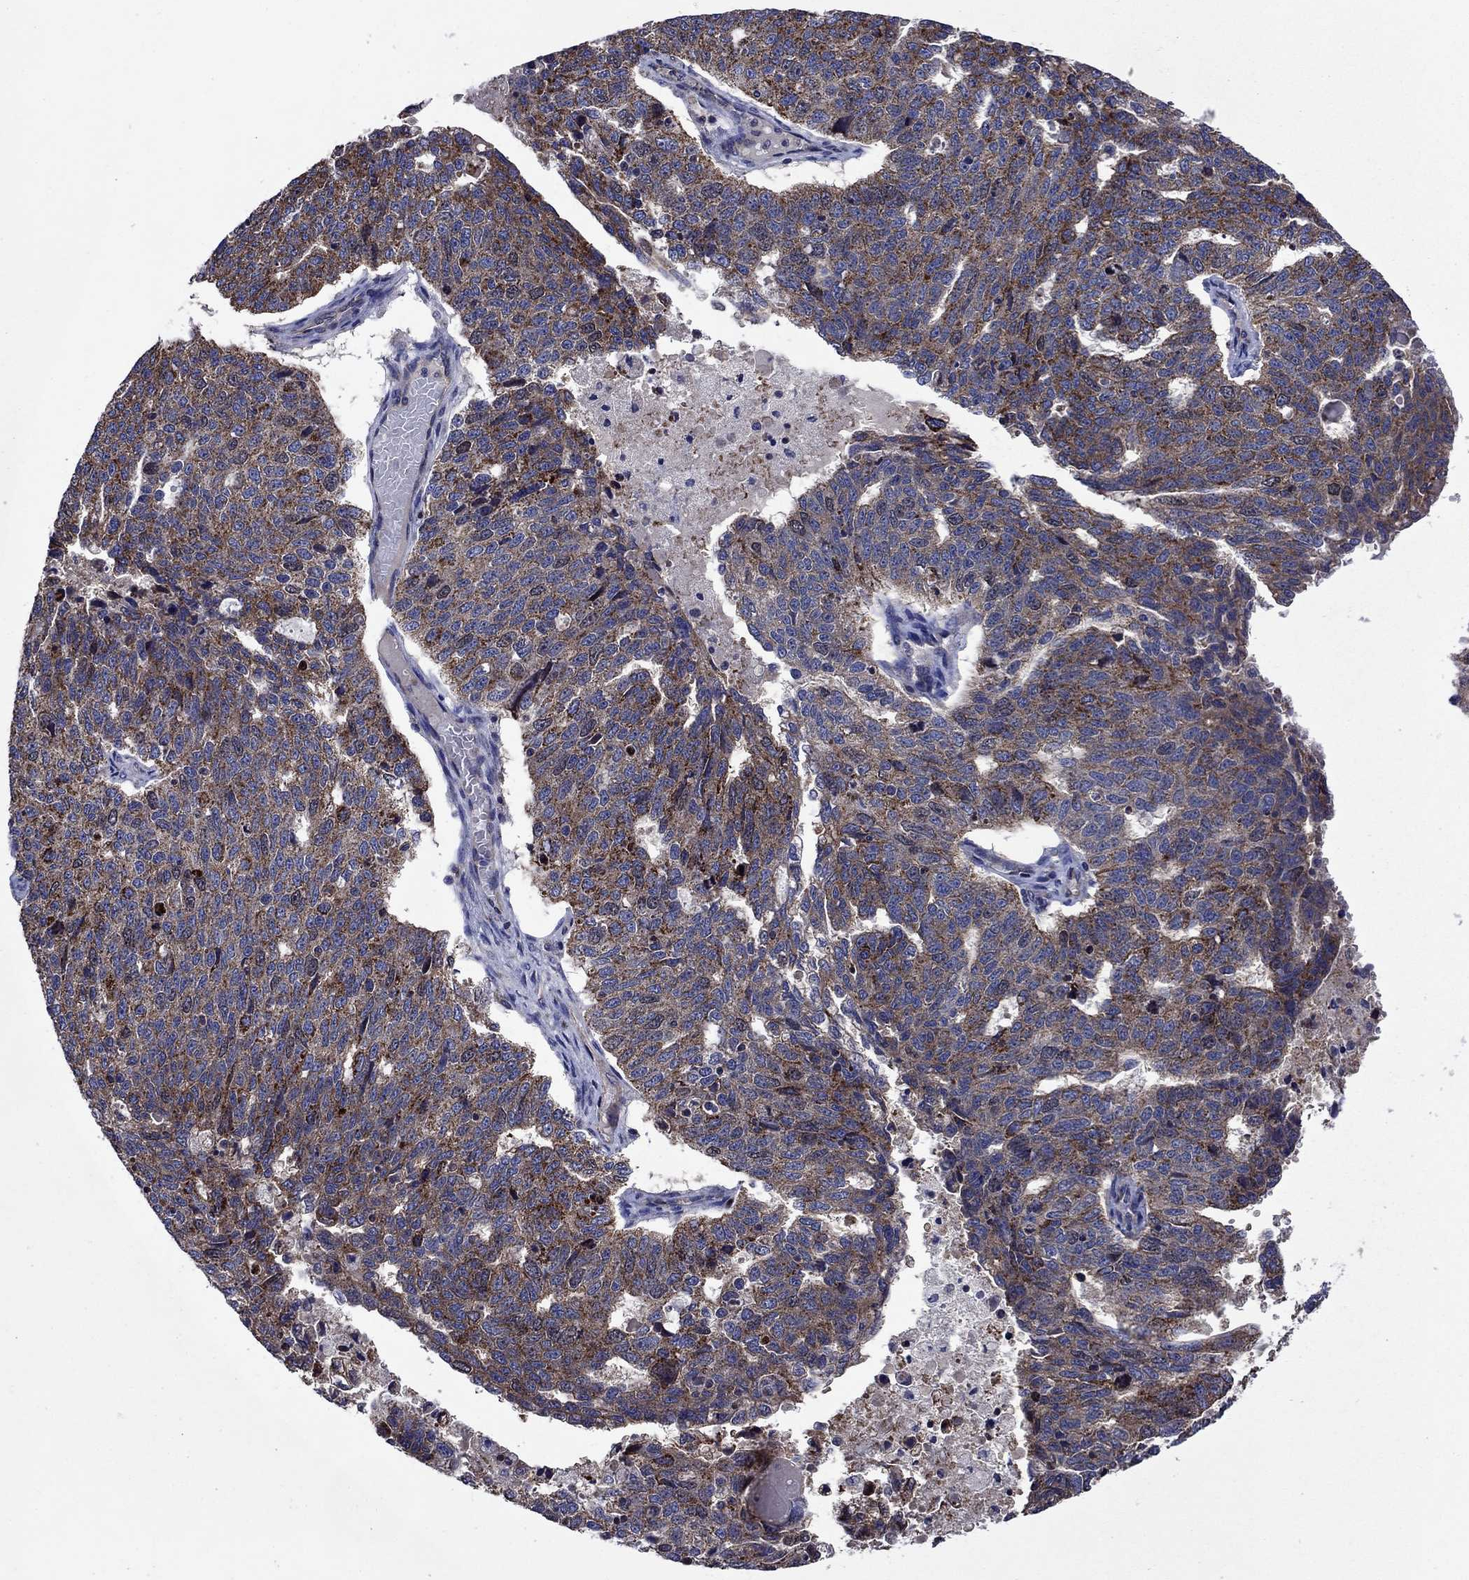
{"staining": {"intensity": "strong", "quantity": "25%-75%", "location": "cytoplasmic/membranous"}, "tissue": "ovarian cancer", "cell_type": "Tumor cells", "image_type": "cancer", "snomed": [{"axis": "morphology", "description": "Cystadenocarcinoma, serous, NOS"}, {"axis": "topography", "description": "Ovary"}], "caption": "Human ovarian cancer stained with a brown dye displays strong cytoplasmic/membranous positive expression in about 25%-75% of tumor cells.", "gene": "KIF22", "patient": {"sex": "female", "age": 71}}